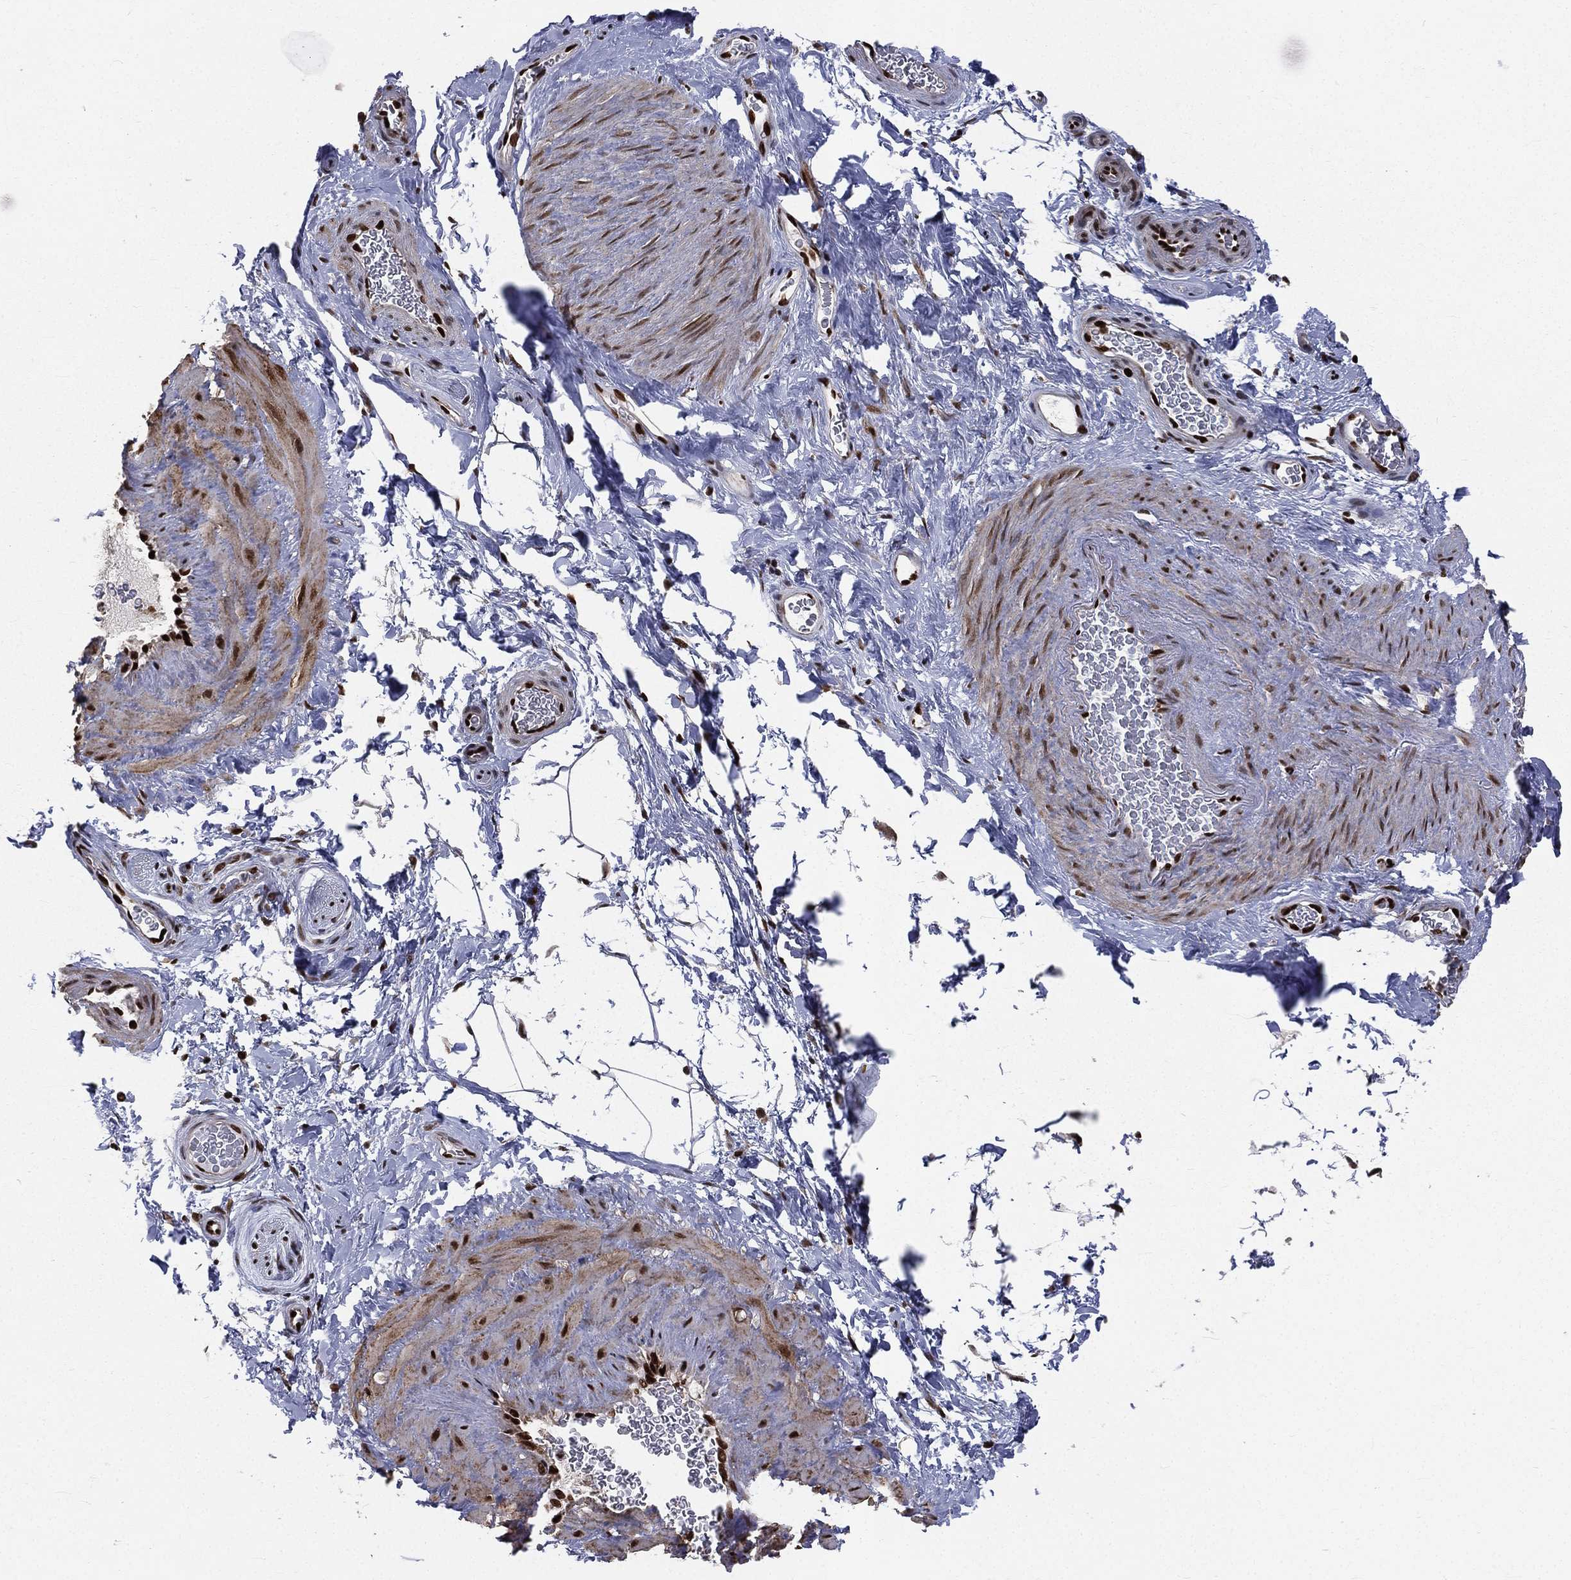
{"staining": {"intensity": "moderate", "quantity": "<25%", "location": "nuclear"}, "tissue": "adipose tissue", "cell_type": "Adipocytes", "image_type": "normal", "snomed": [{"axis": "morphology", "description": "Normal tissue, NOS"}, {"axis": "topography", "description": "Soft tissue"}, {"axis": "topography", "description": "Vascular tissue"}], "caption": "Protein analysis of benign adipose tissue shows moderate nuclear positivity in approximately <25% of adipocytes.", "gene": "POLB", "patient": {"sex": "male", "age": 41}}